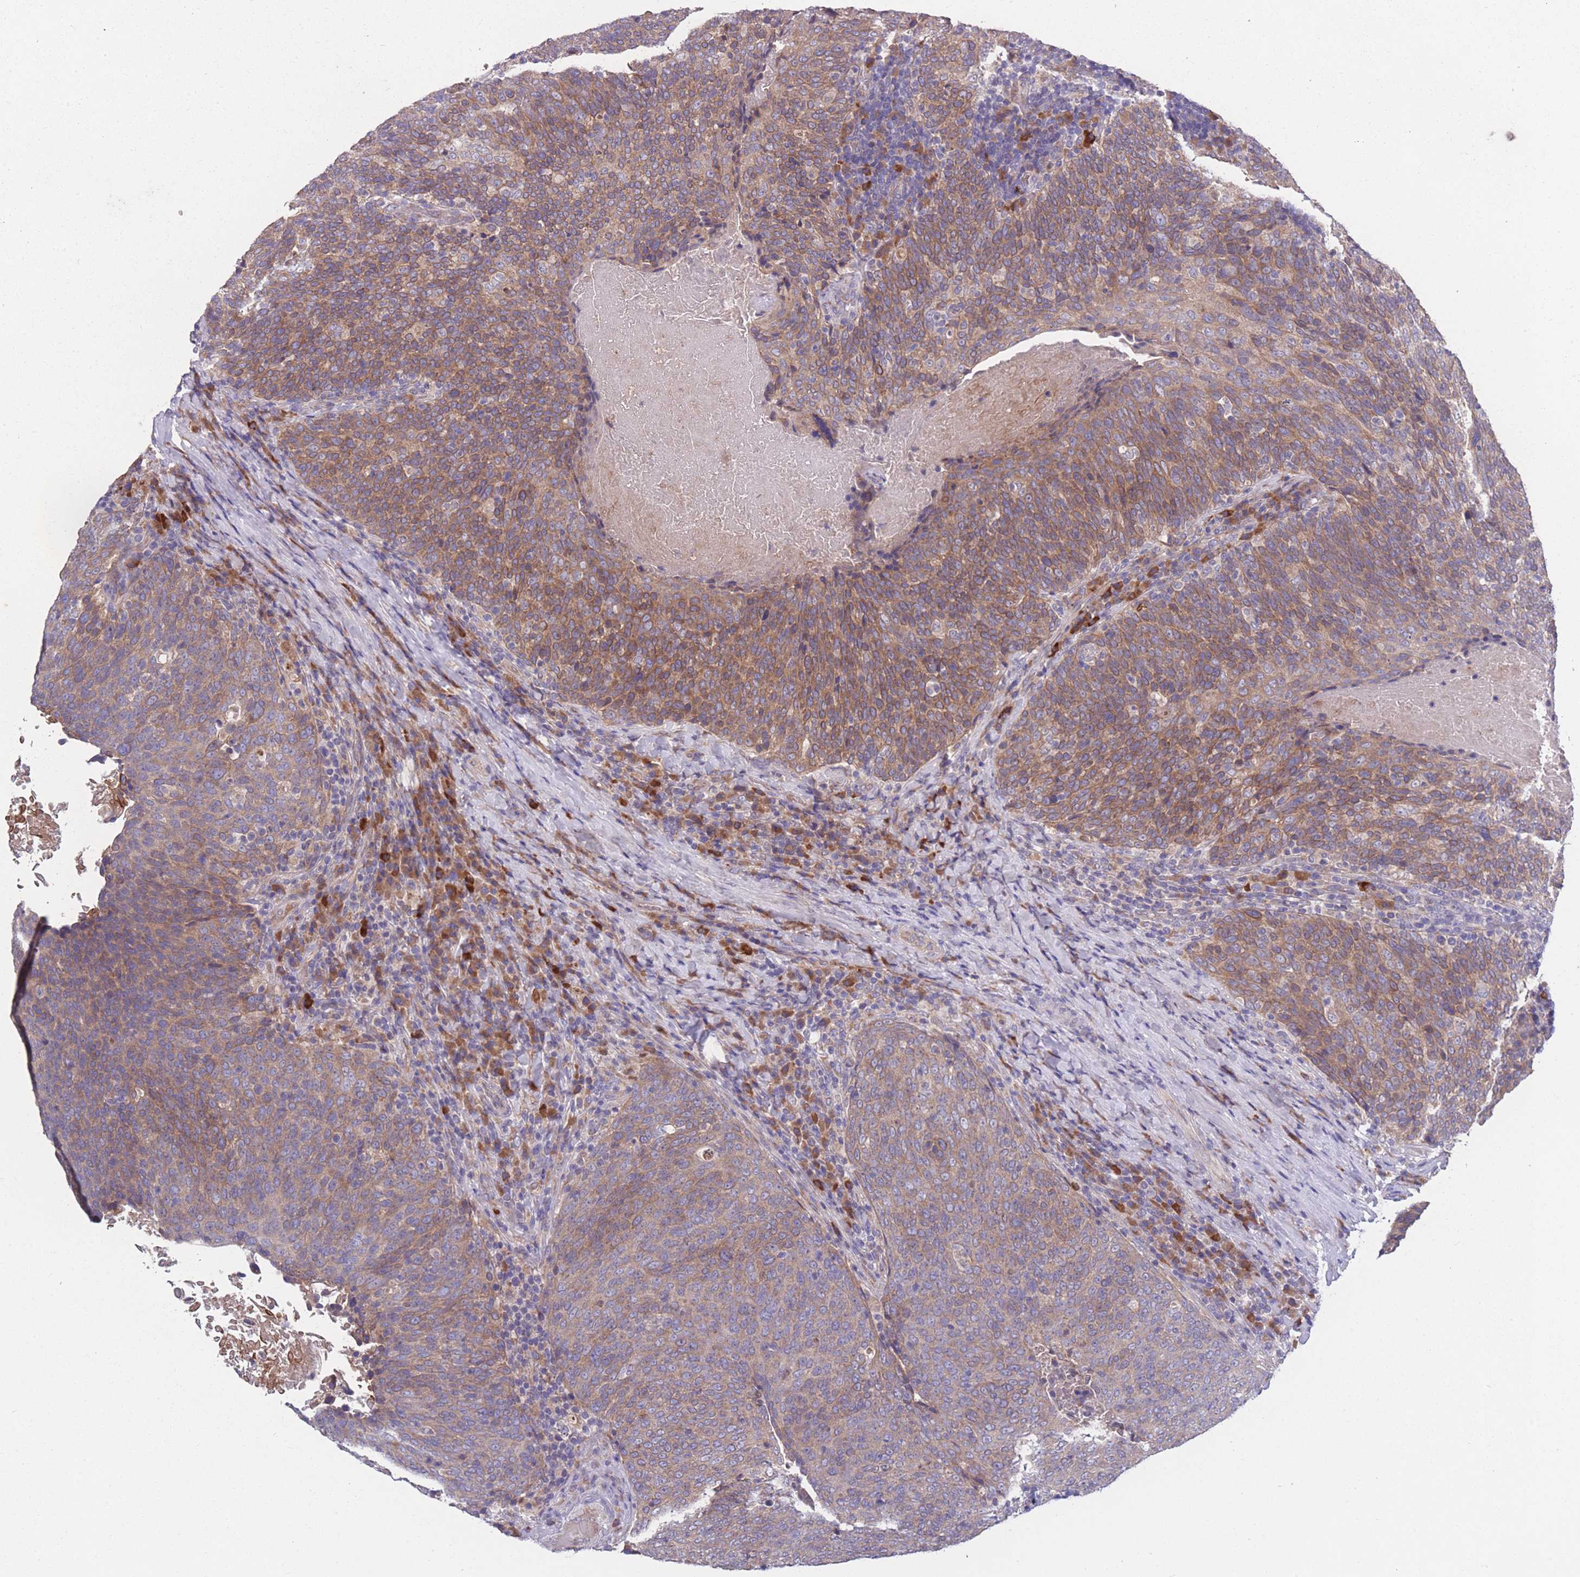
{"staining": {"intensity": "moderate", "quantity": ">75%", "location": "cytoplasmic/membranous"}, "tissue": "head and neck cancer", "cell_type": "Tumor cells", "image_type": "cancer", "snomed": [{"axis": "morphology", "description": "Squamous cell carcinoma, NOS"}, {"axis": "morphology", "description": "Squamous cell carcinoma, metastatic, NOS"}, {"axis": "topography", "description": "Lymph node"}, {"axis": "topography", "description": "Head-Neck"}], "caption": "A photomicrograph of human squamous cell carcinoma (head and neck) stained for a protein reveals moderate cytoplasmic/membranous brown staining in tumor cells.", "gene": "STIM2", "patient": {"sex": "male", "age": 62}}